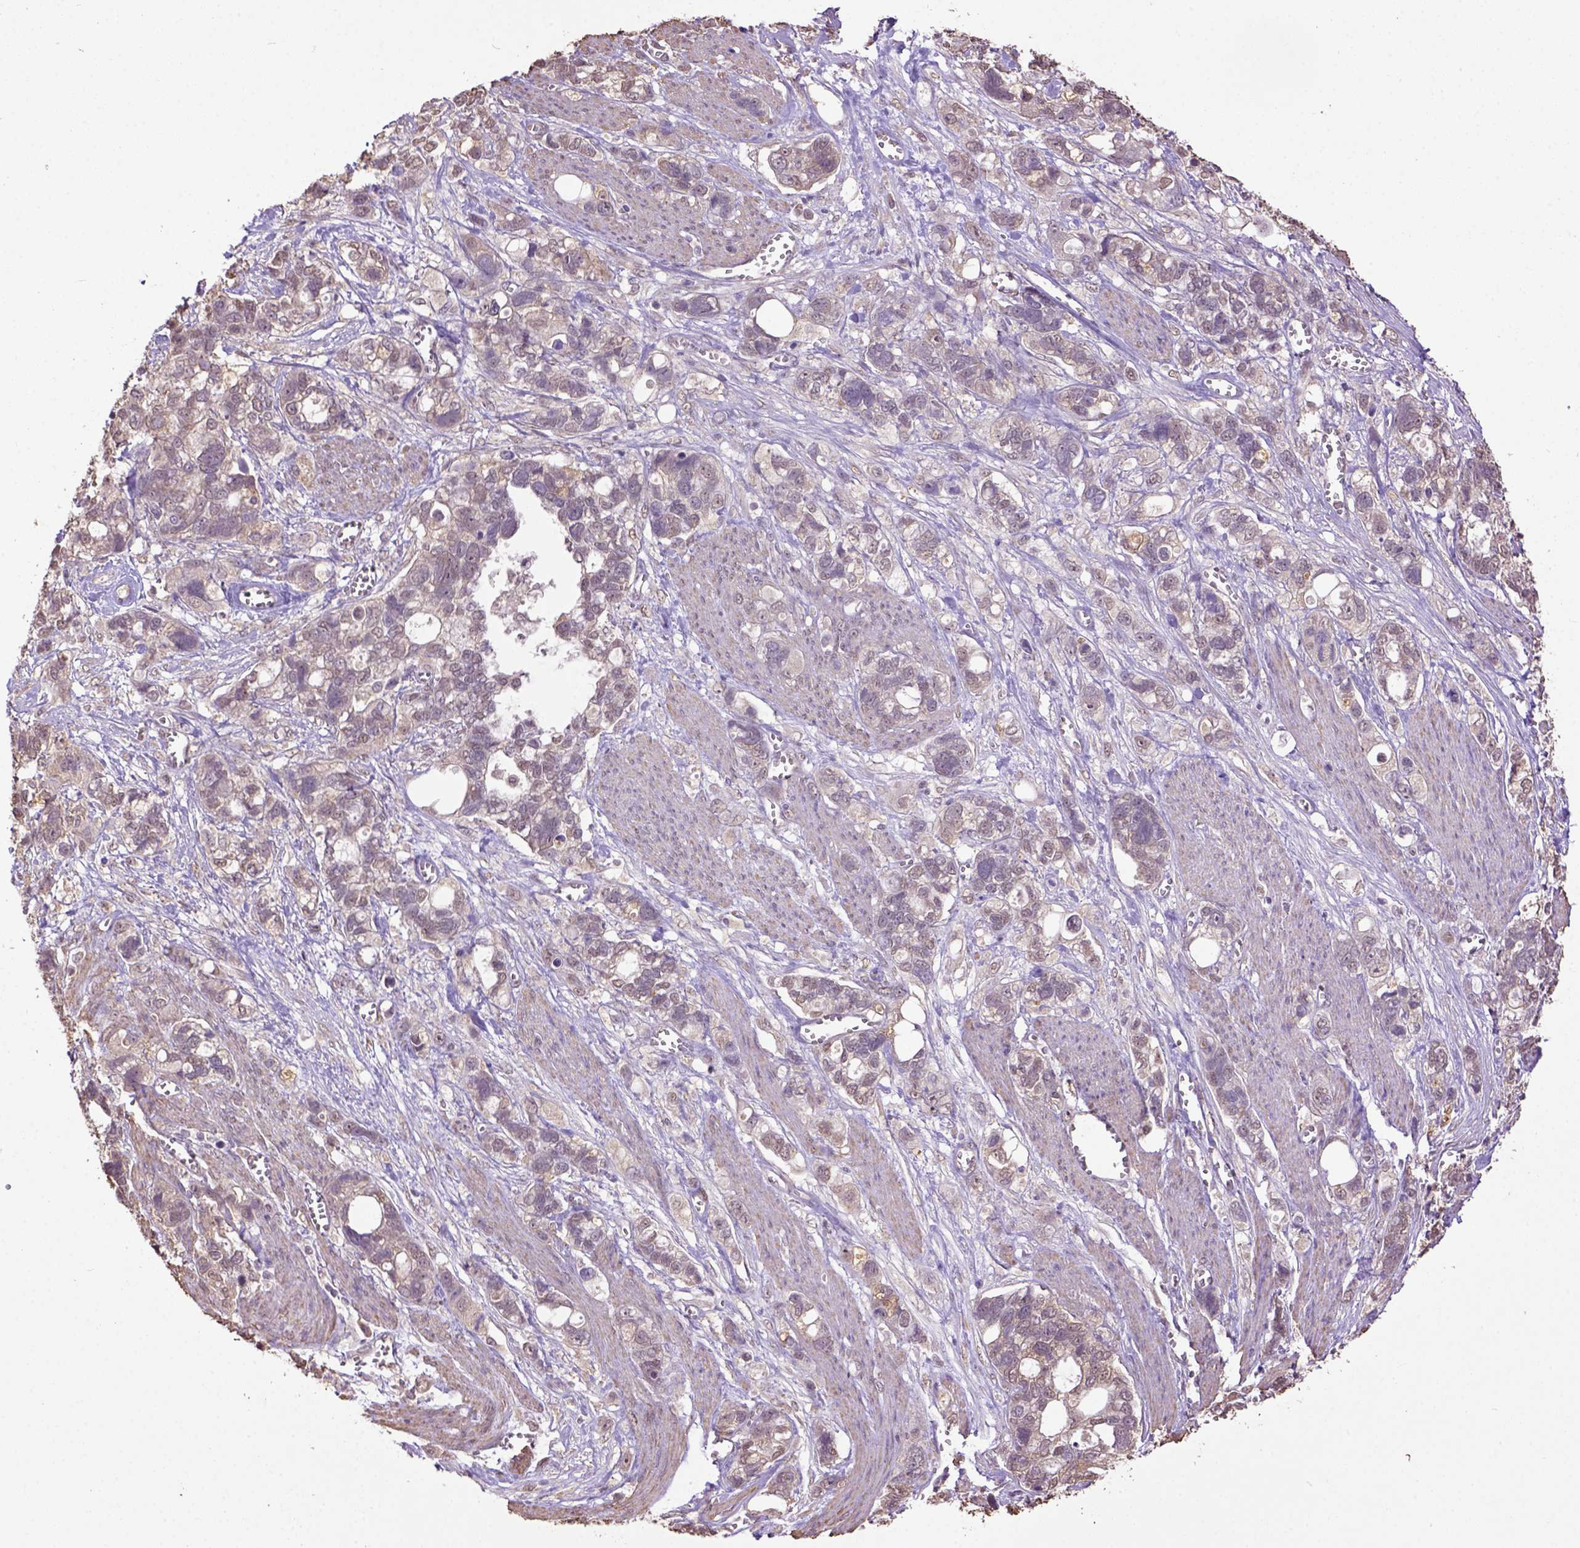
{"staining": {"intensity": "weak", "quantity": "25%-75%", "location": "cytoplasmic/membranous"}, "tissue": "stomach cancer", "cell_type": "Tumor cells", "image_type": "cancer", "snomed": [{"axis": "morphology", "description": "Adenocarcinoma, NOS"}, {"axis": "topography", "description": "Stomach, upper"}], "caption": "Stomach cancer was stained to show a protein in brown. There is low levels of weak cytoplasmic/membranous positivity in about 25%-75% of tumor cells.", "gene": "WDR17", "patient": {"sex": "female", "age": 81}}